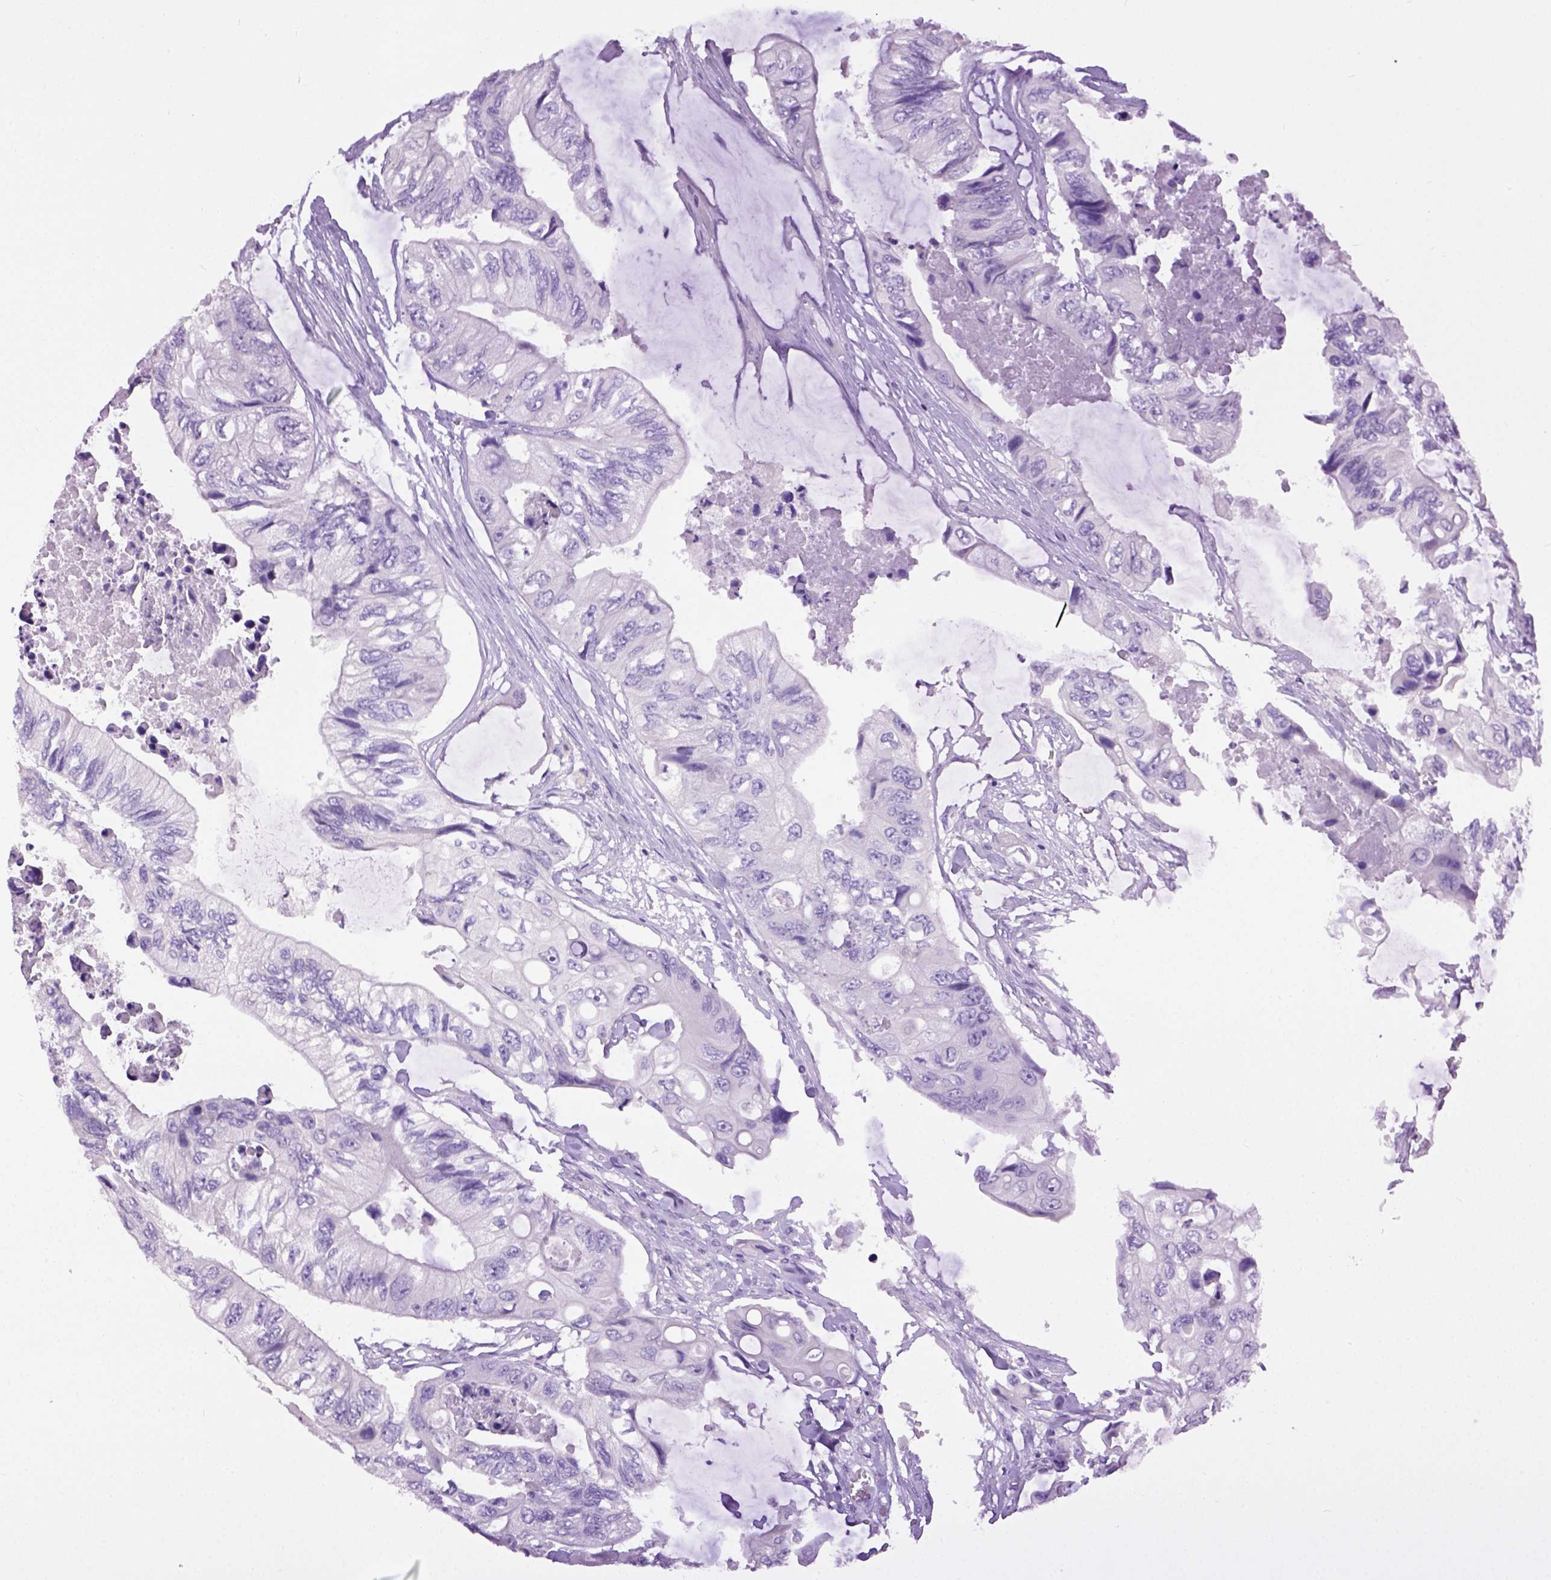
{"staining": {"intensity": "negative", "quantity": "none", "location": "none"}, "tissue": "colorectal cancer", "cell_type": "Tumor cells", "image_type": "cancer", "snomed": [{"axis": "morphology", "description": "Adenocarcinoma, NOS"}, {"axis": "topography", "description": "Rectum"}], "caption": "DAB (3,3'-diaminobenzidine) immunohistochemical staining of colorectal adenocarcinoma displays no significant staining in tumor cells.", "gene": "CYP24A1", "patient": {"sex": "male", "age": 63}}